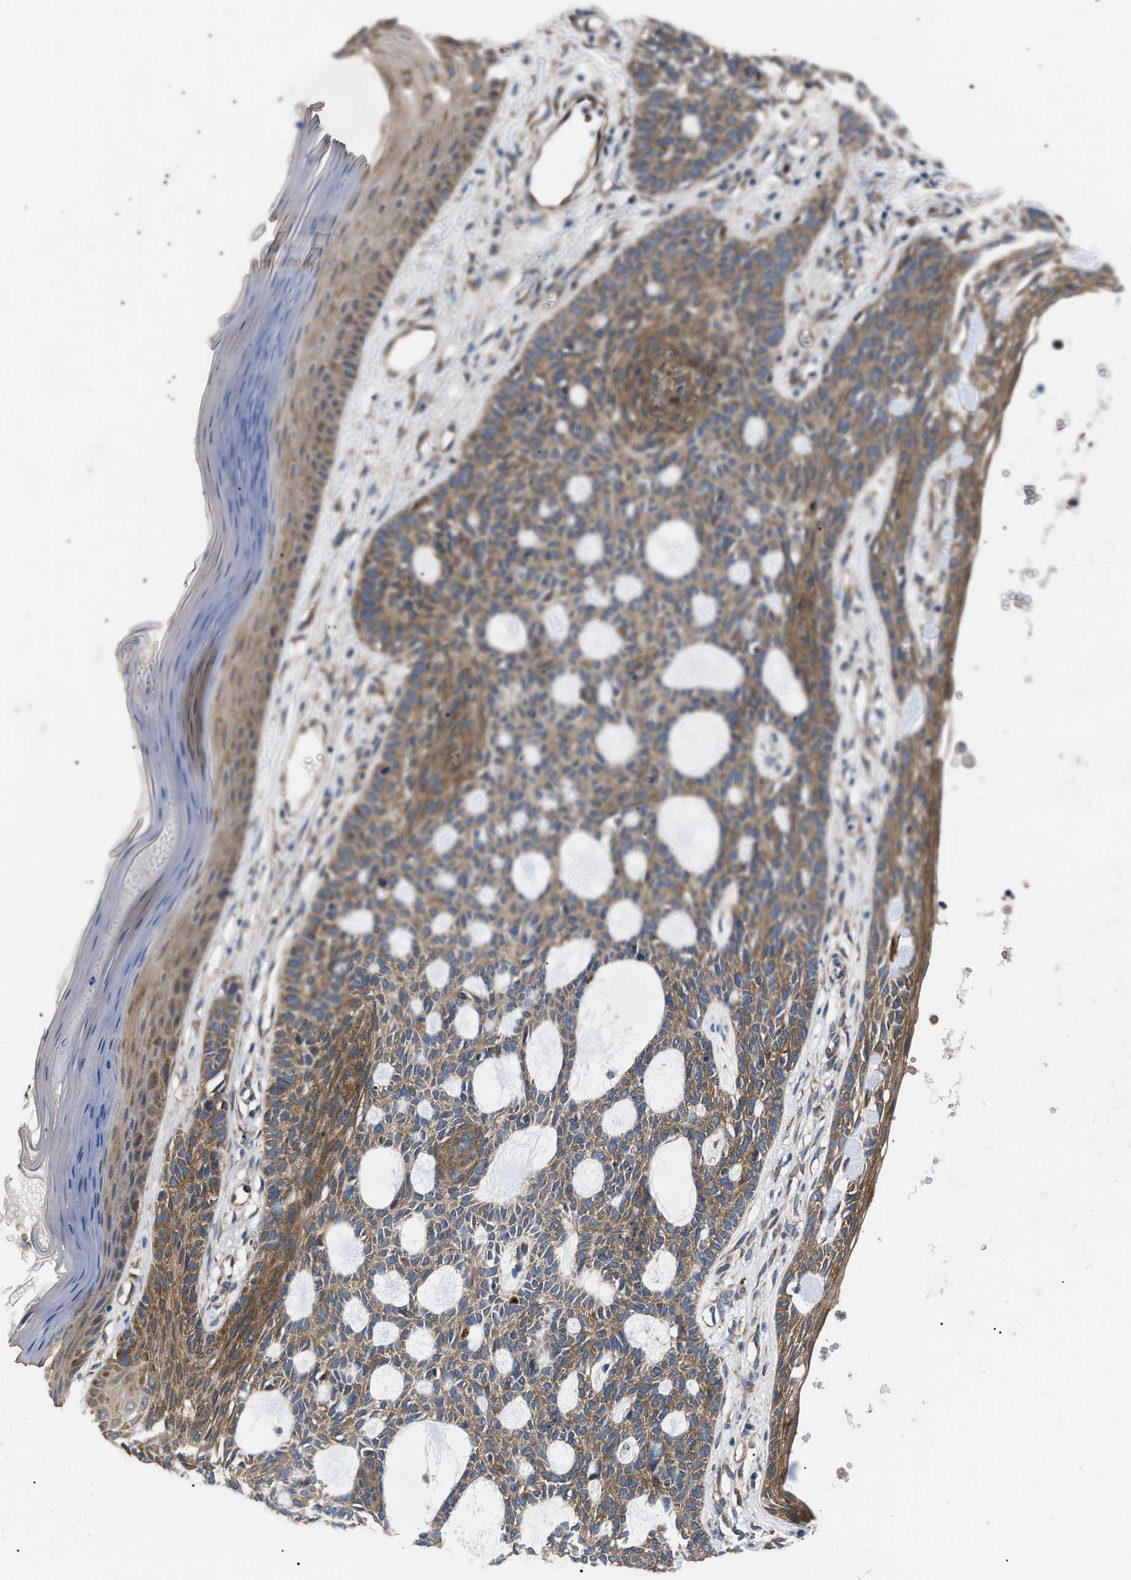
{"staining": {"intensity": "moderate", "quantity": ">75%", "location": "cytoplasmic/membranous"}, "tissue": "skin cancer", "cell_type": "Tumor cells", "image_type": "cancer", "snomed": [{"axis": "morphology", "description": "Basal cell carcinoma"}, {"axis": "topography", "description": "Skin"}], "caption": "This image demonstrates skin cancer (basal cell carcinoma) stained with IHC to label a protein in brown. The cytoplasmic/membranous of tumor cells show moderate positivity for the protein. Nuclei are counter-stained blue.", "gene": "MYO10", "patient": {"sex": "male", "age": 67}}